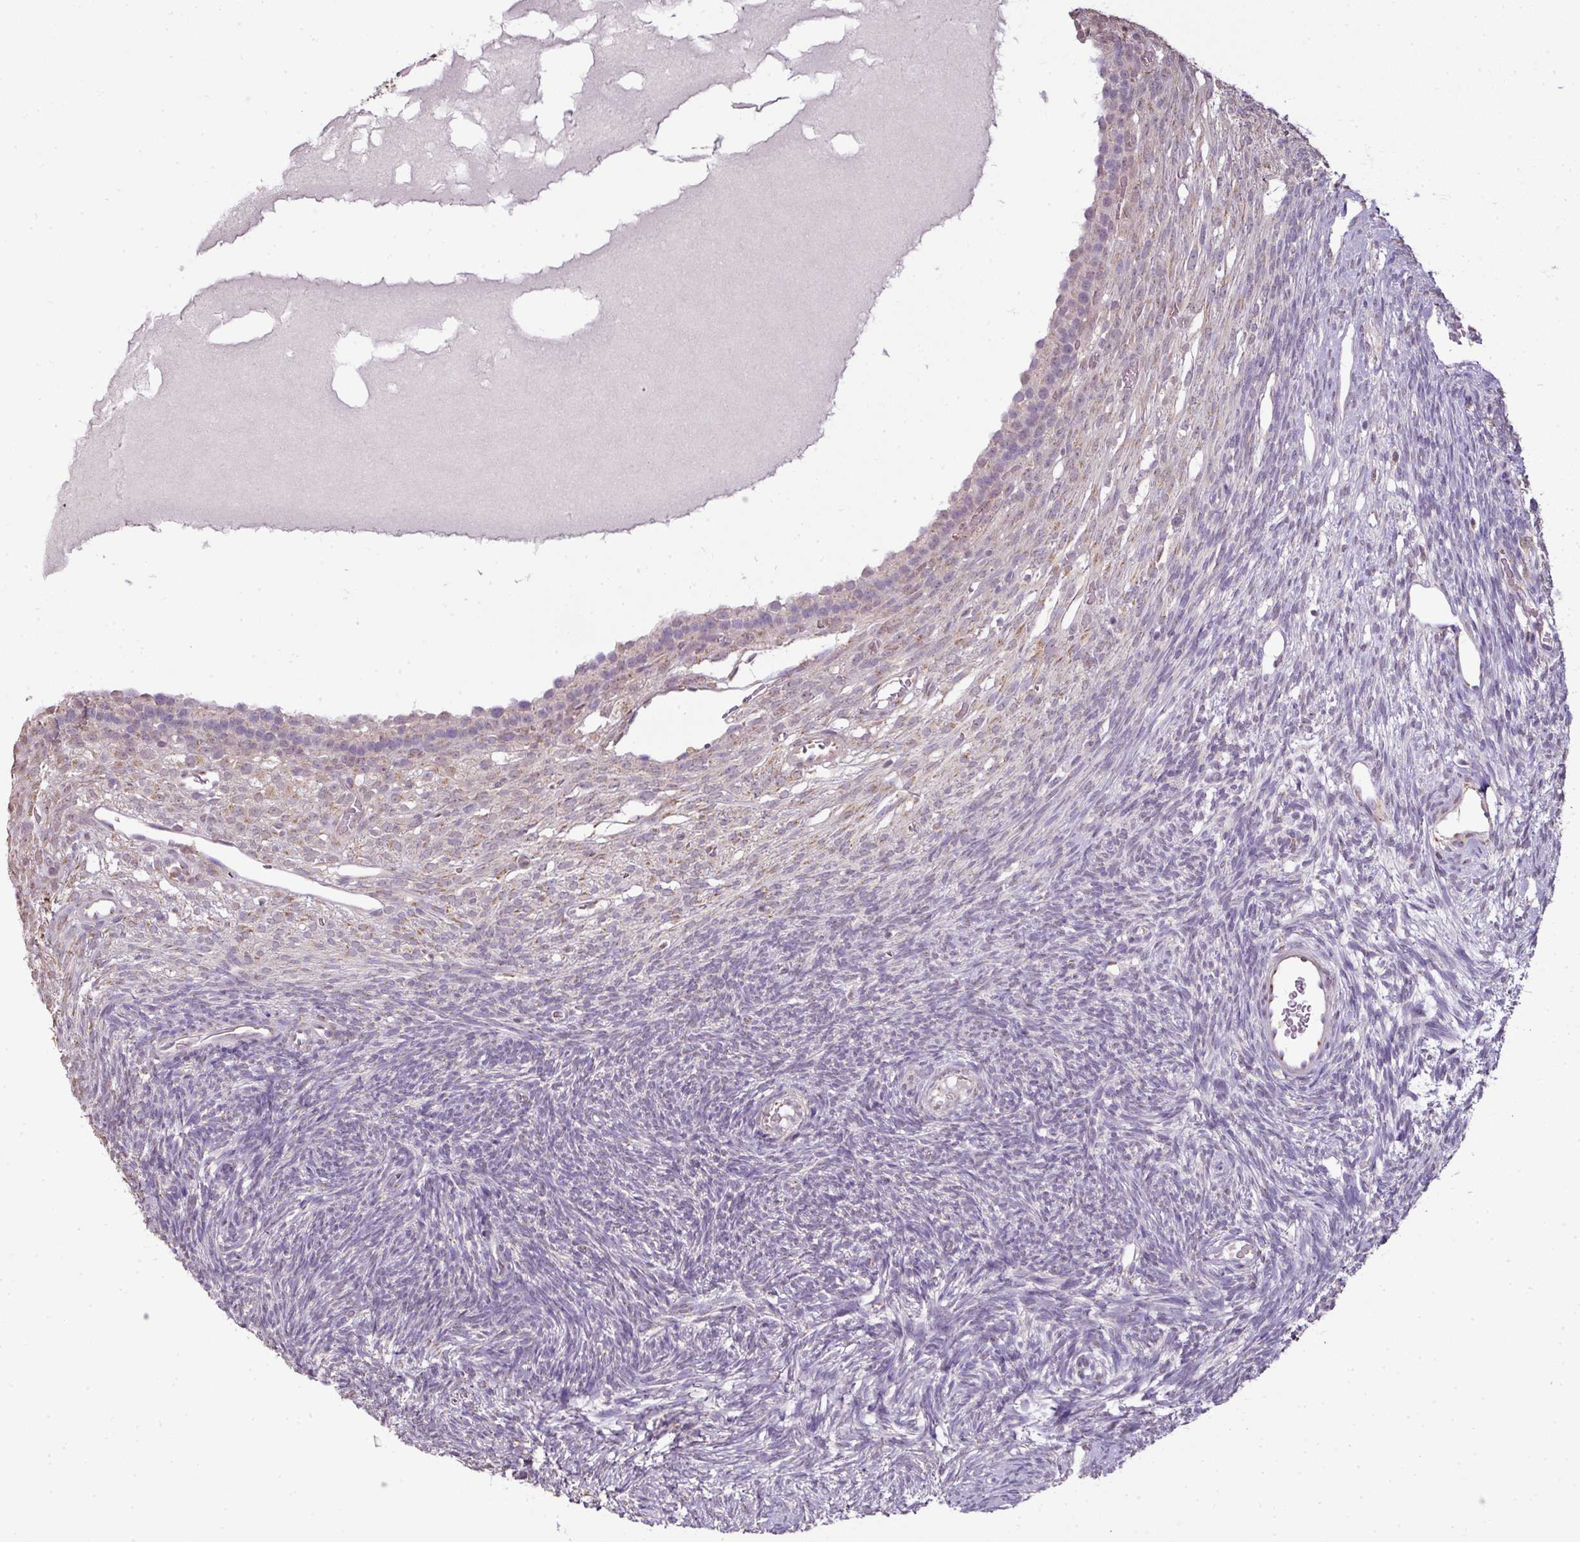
{"staining": {"intensity": "negative", "quantity": "none", "location": "none"}, "tissue": "ovary", "cell_type": "Follicle cells", "image_type": "normal", "snomed": [{"axis": "morphology", "description": "Normal tissue, NOS"}, {"axis": "topography", "description": "Ovary"}], "caption": "Immunohistochemistry (IHC) of normal ovary exhibits no staining in follicle cells. (DAB immunohistochemistry (IHC) visualized using brightfield microscopy, high magnification).", "gene": "JPH2", "patient": {"sex": "female", "age": 39}}